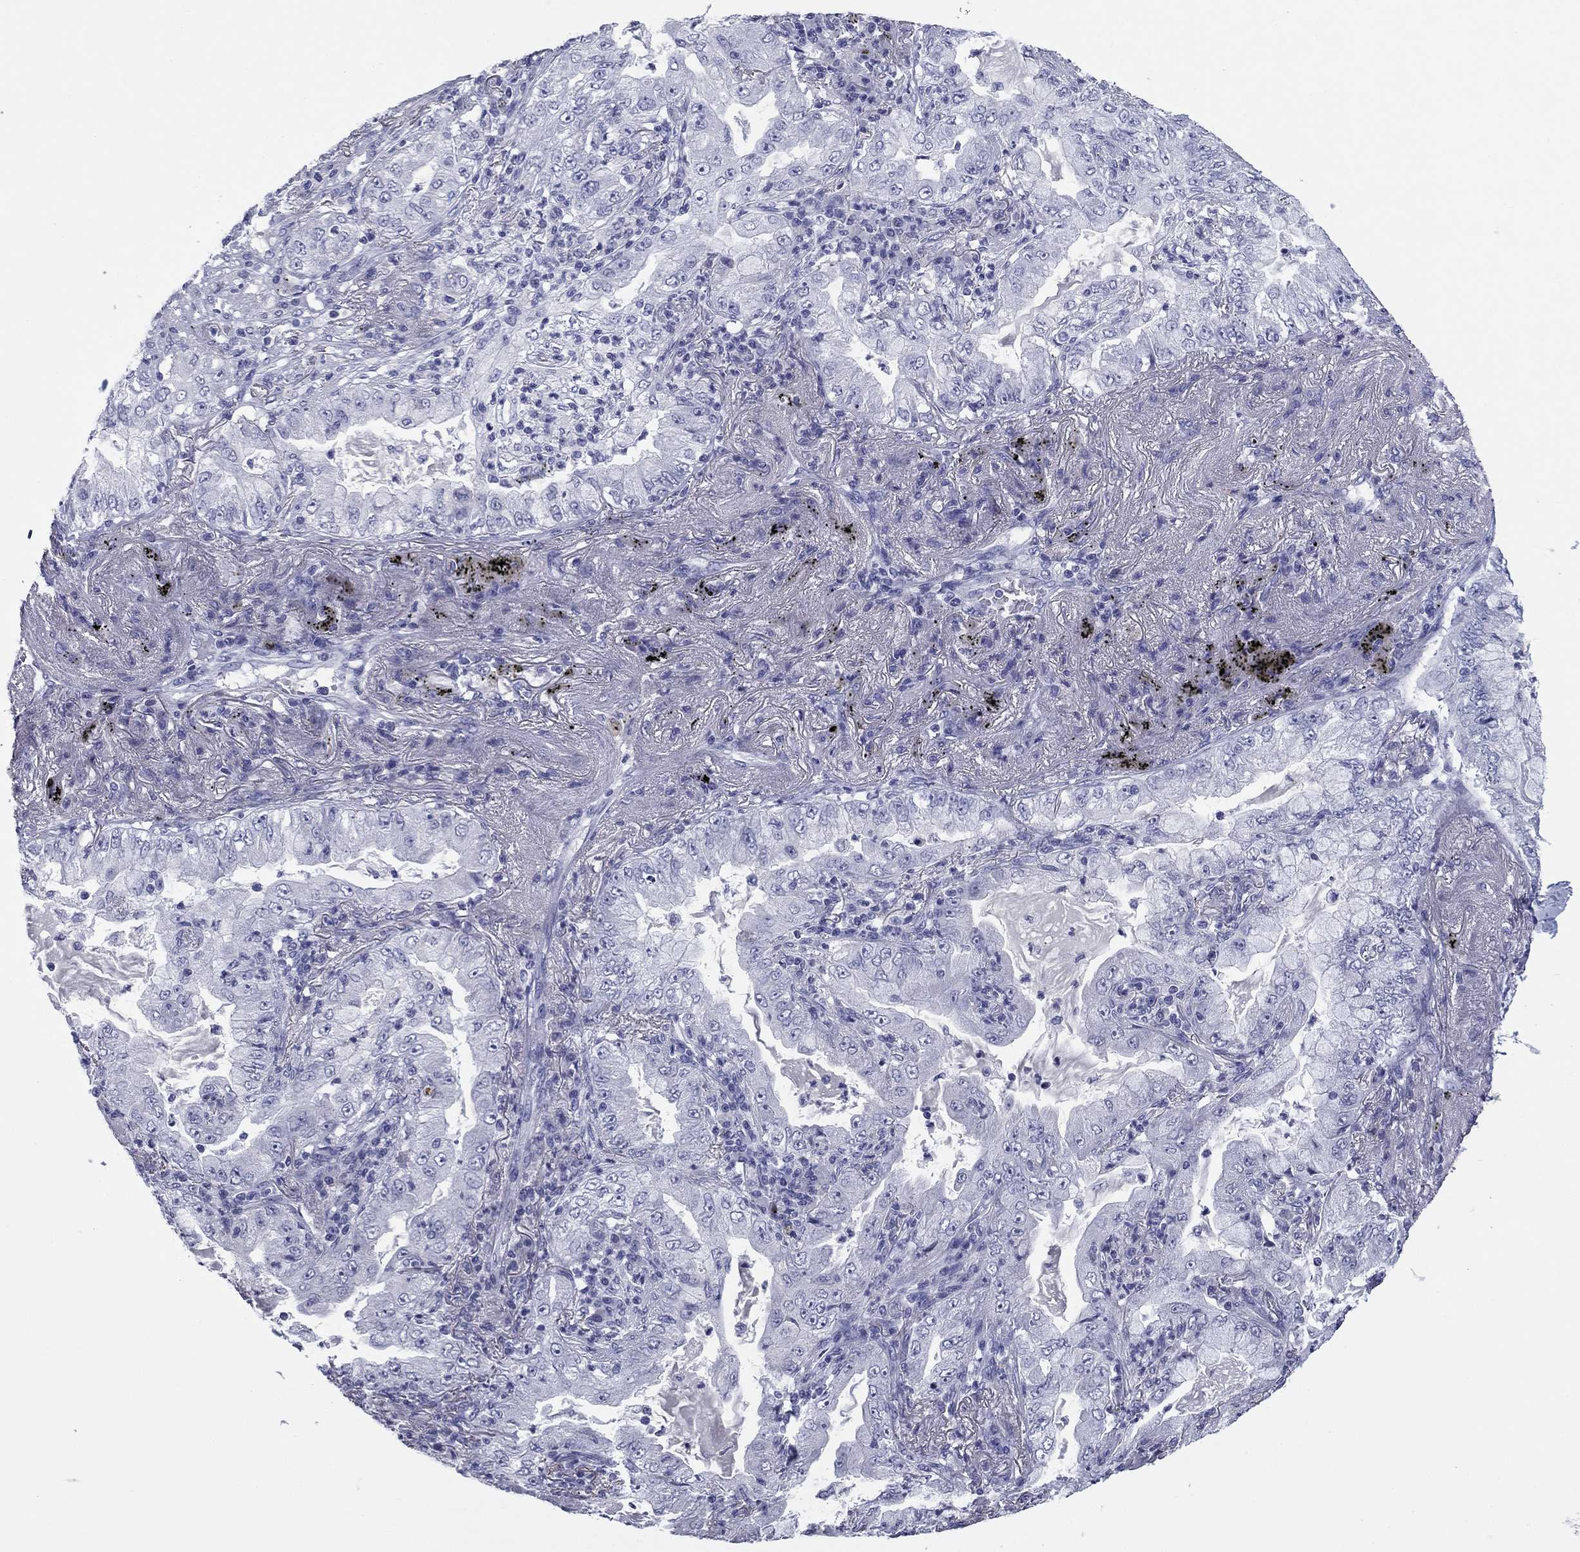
{"staining": {"intensity": "negative", "quantity": "none", "location": "none"}, "tissue": "lung cancer", "cell_type": "Tumor cells", "image_type": "cancer", "snomed": [{"axis": "morphology", "description": "Adenocarcinoma, NOS"}, {"axis": "topography", "description": "Lung"}], "caption": "DAB immunohistochemical staining of lung cancer (adenocarcinoma) displays no significant staining in tumor cells.", "gene": "ABCC2", "patient": {"sex": "female", "age": 73}}